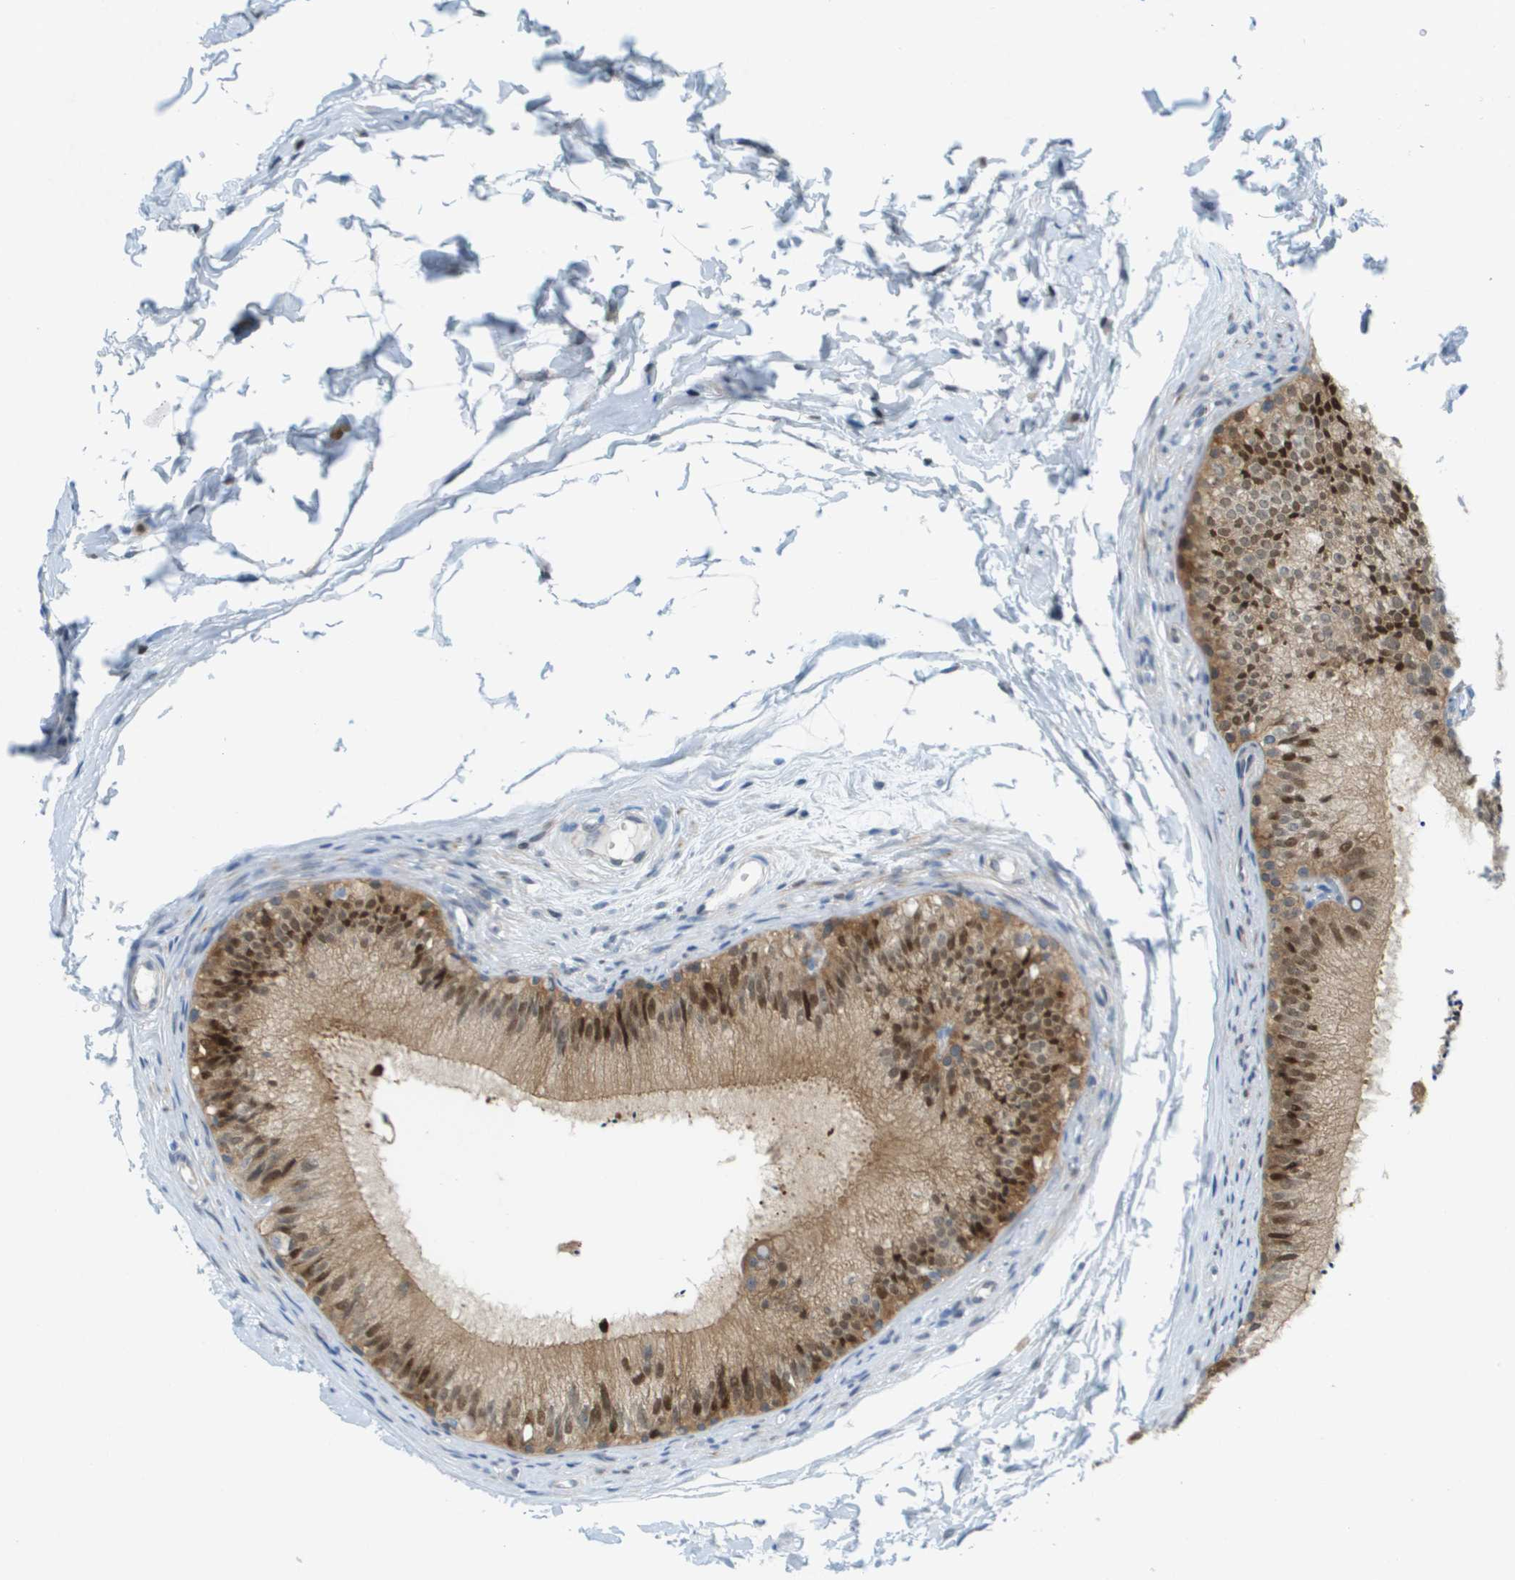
{"staining": {"intensity": "moderate", "quantity": ">75%", "location": "cytoplasmic/membranous,nuclear"}, "tissue": "epididymis", "cell_type": "Glandular cells", "image_type": "normal", "snomed": [{"axis": "morphology", "description": "Normal tissue, NOS"}, {"axis": "topography", "description": "Epididymis"}], "caption": "DAB immunohistochemical staining of unremarkable epididymis shows moderate cytoplasmic/membranous,nuclear protein expression in approximately >75% of glandular cells. The staining was performed using DAB to visualize the protein expression in brown, while the nuclei were stained in blue with hematoxylin (Magnification: 20x).", "gene": "CUL9", "patient": {"sex": "male", "age": 56}}